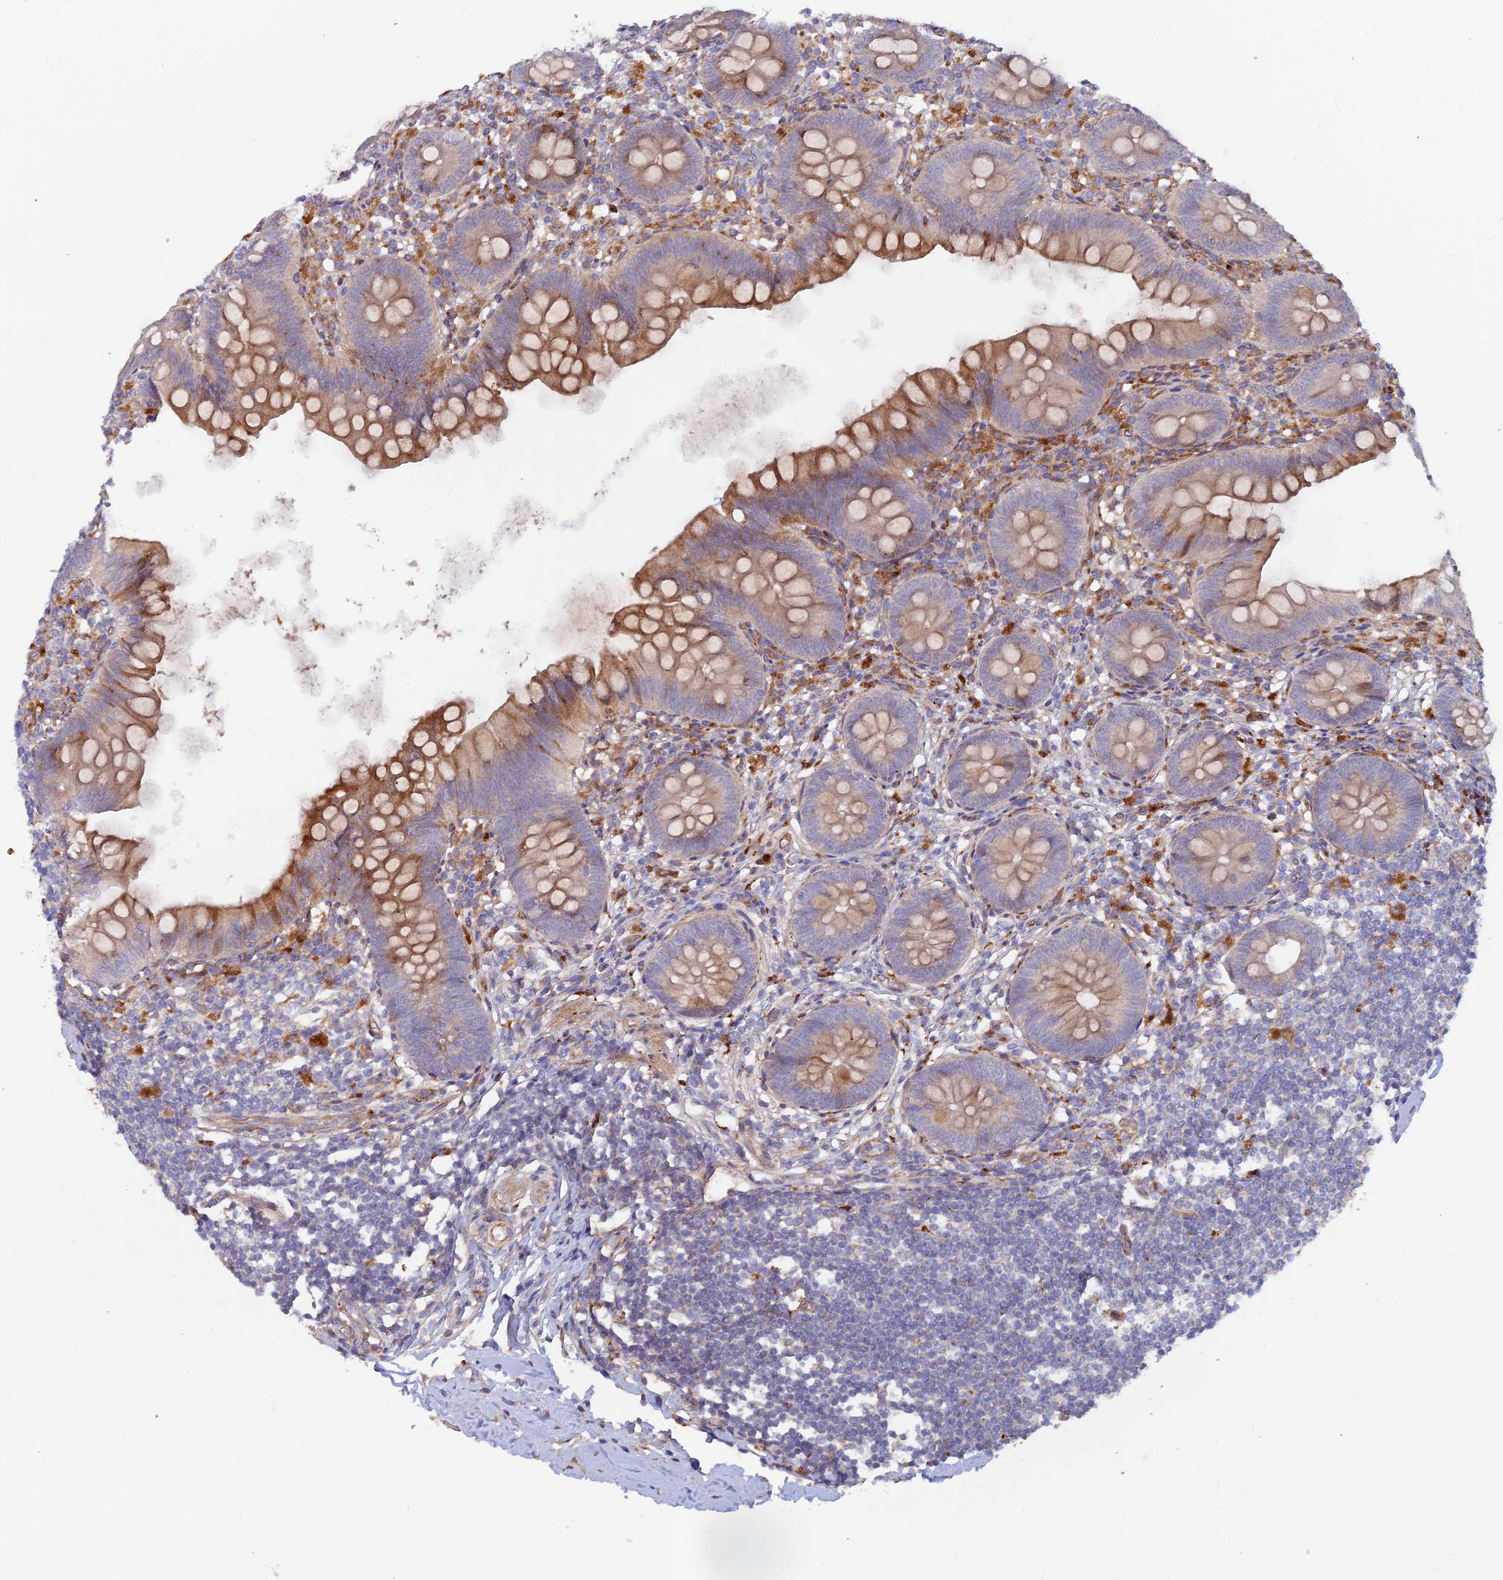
{"staining": {"intensity": "moderate", "quantity": ">75%", "location": "cytoplasmic/membranous"}, "tissue": "appendix", "cell_type": "Glandular cells", "image_type": "normal", "snomed": [{"axis": "morphology", "description": "Normal tissue, NOS"}, {"axis": "topography", "description": "Appendix"}], "caption": "DAB (3,3'-diaminobenzidine) immunohistochemical staining of unremarkable human appendix reveals moderate cytoplasmic/membranous protein positivity in about >75% of glandular cells. (Brightfield microscopy of DAB IHC at high magnification).", "gene": "GMCL1", "patient": {"sex": "female", "age": 62}}